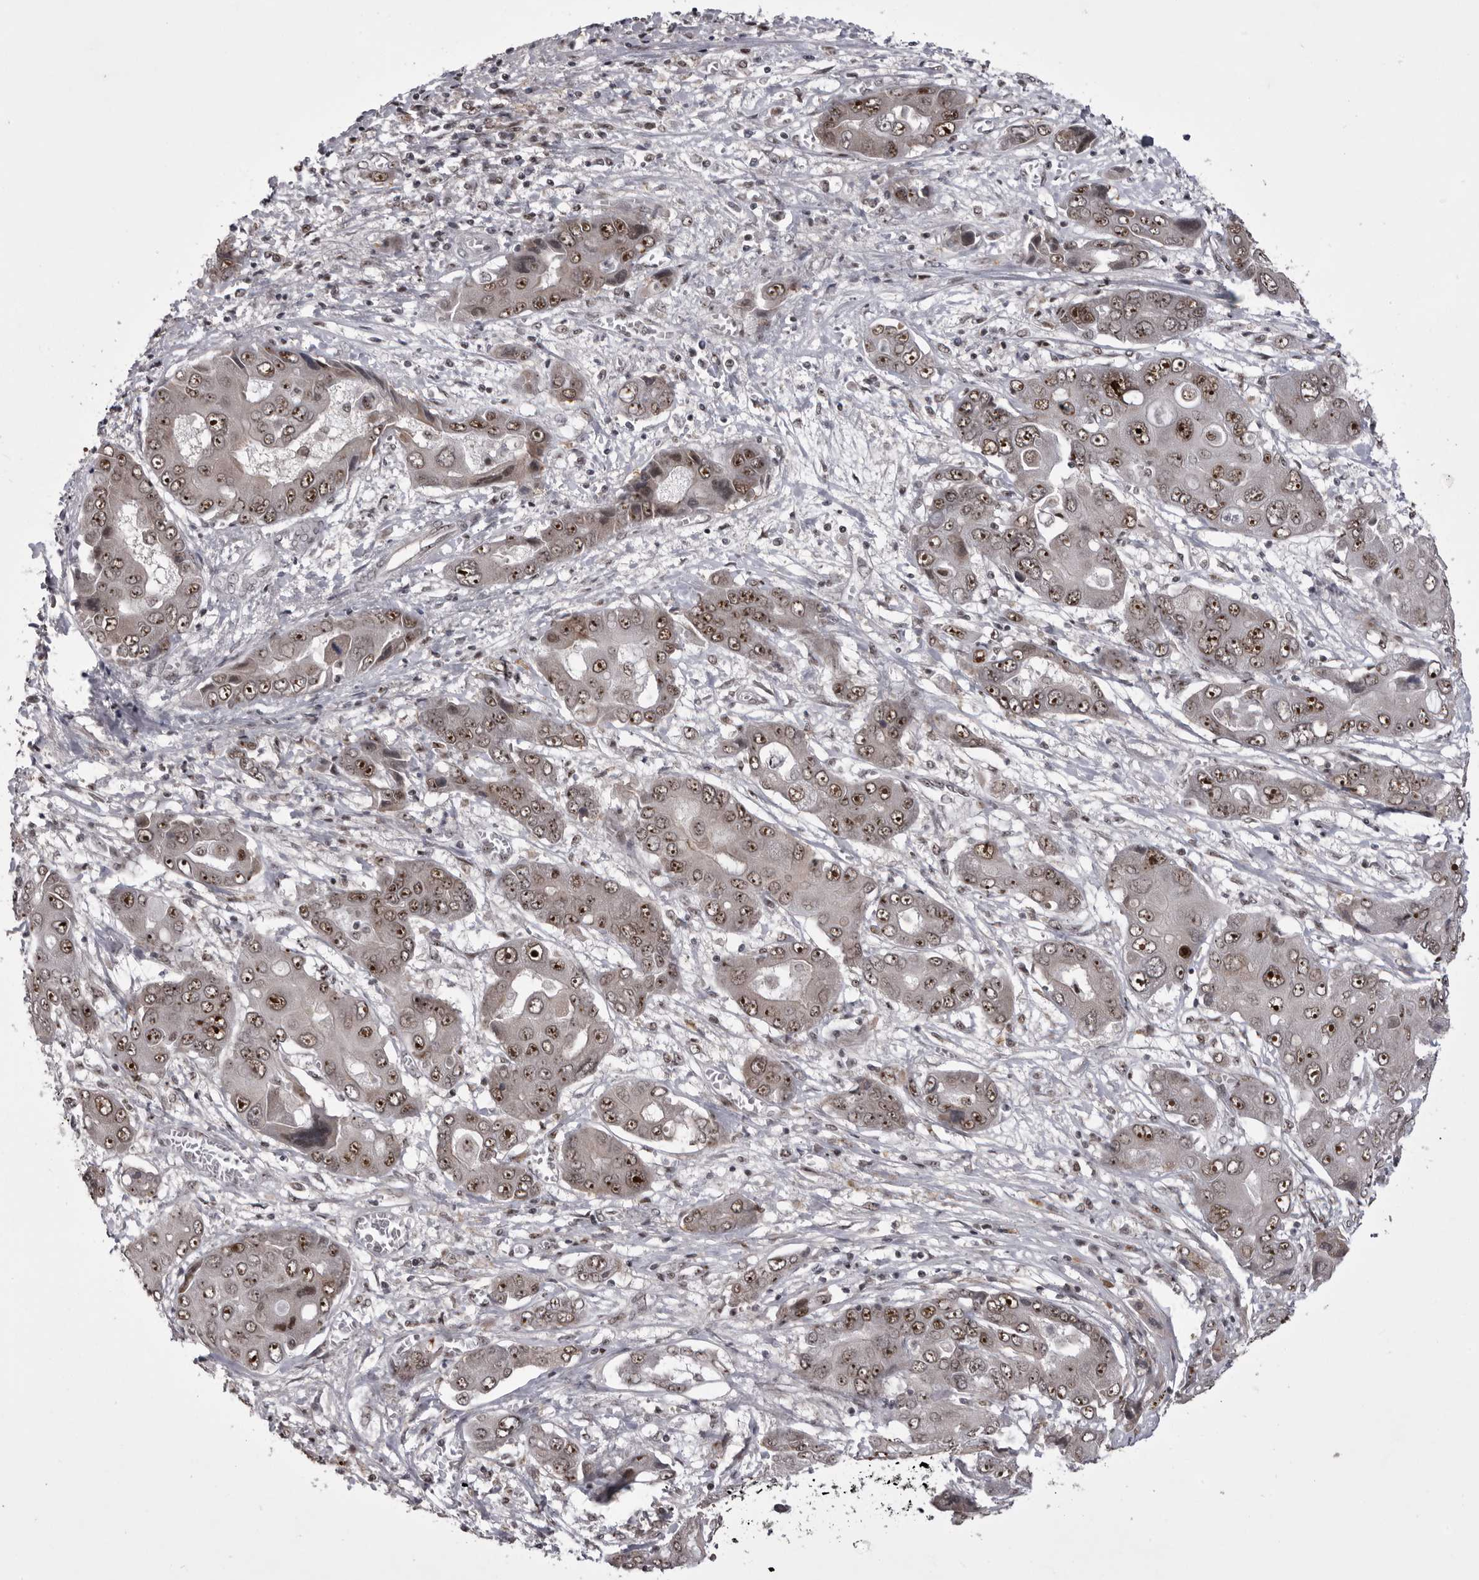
{"staining": {"intensity": "moderate", "quantity": ">75%", "location": "nuclear"}, "tissue": "liver cancer", "cell_type": "Tumor cells", "image_type": "cancer", "snomed": [{"axis": "morphology", "description": "Cholangiocarcinoma"}, {"axis": "topography", "description": "Liver"}], "caption": "A histopathology image showing moderate nuclear staining in approximately >75% of tumor cells in liver cancer (cholangiocarcinoma), as visualized by brown immunohistochemical staining.", "gene": "PRPF3", "patient": {"sex": "male", "age": 67}}